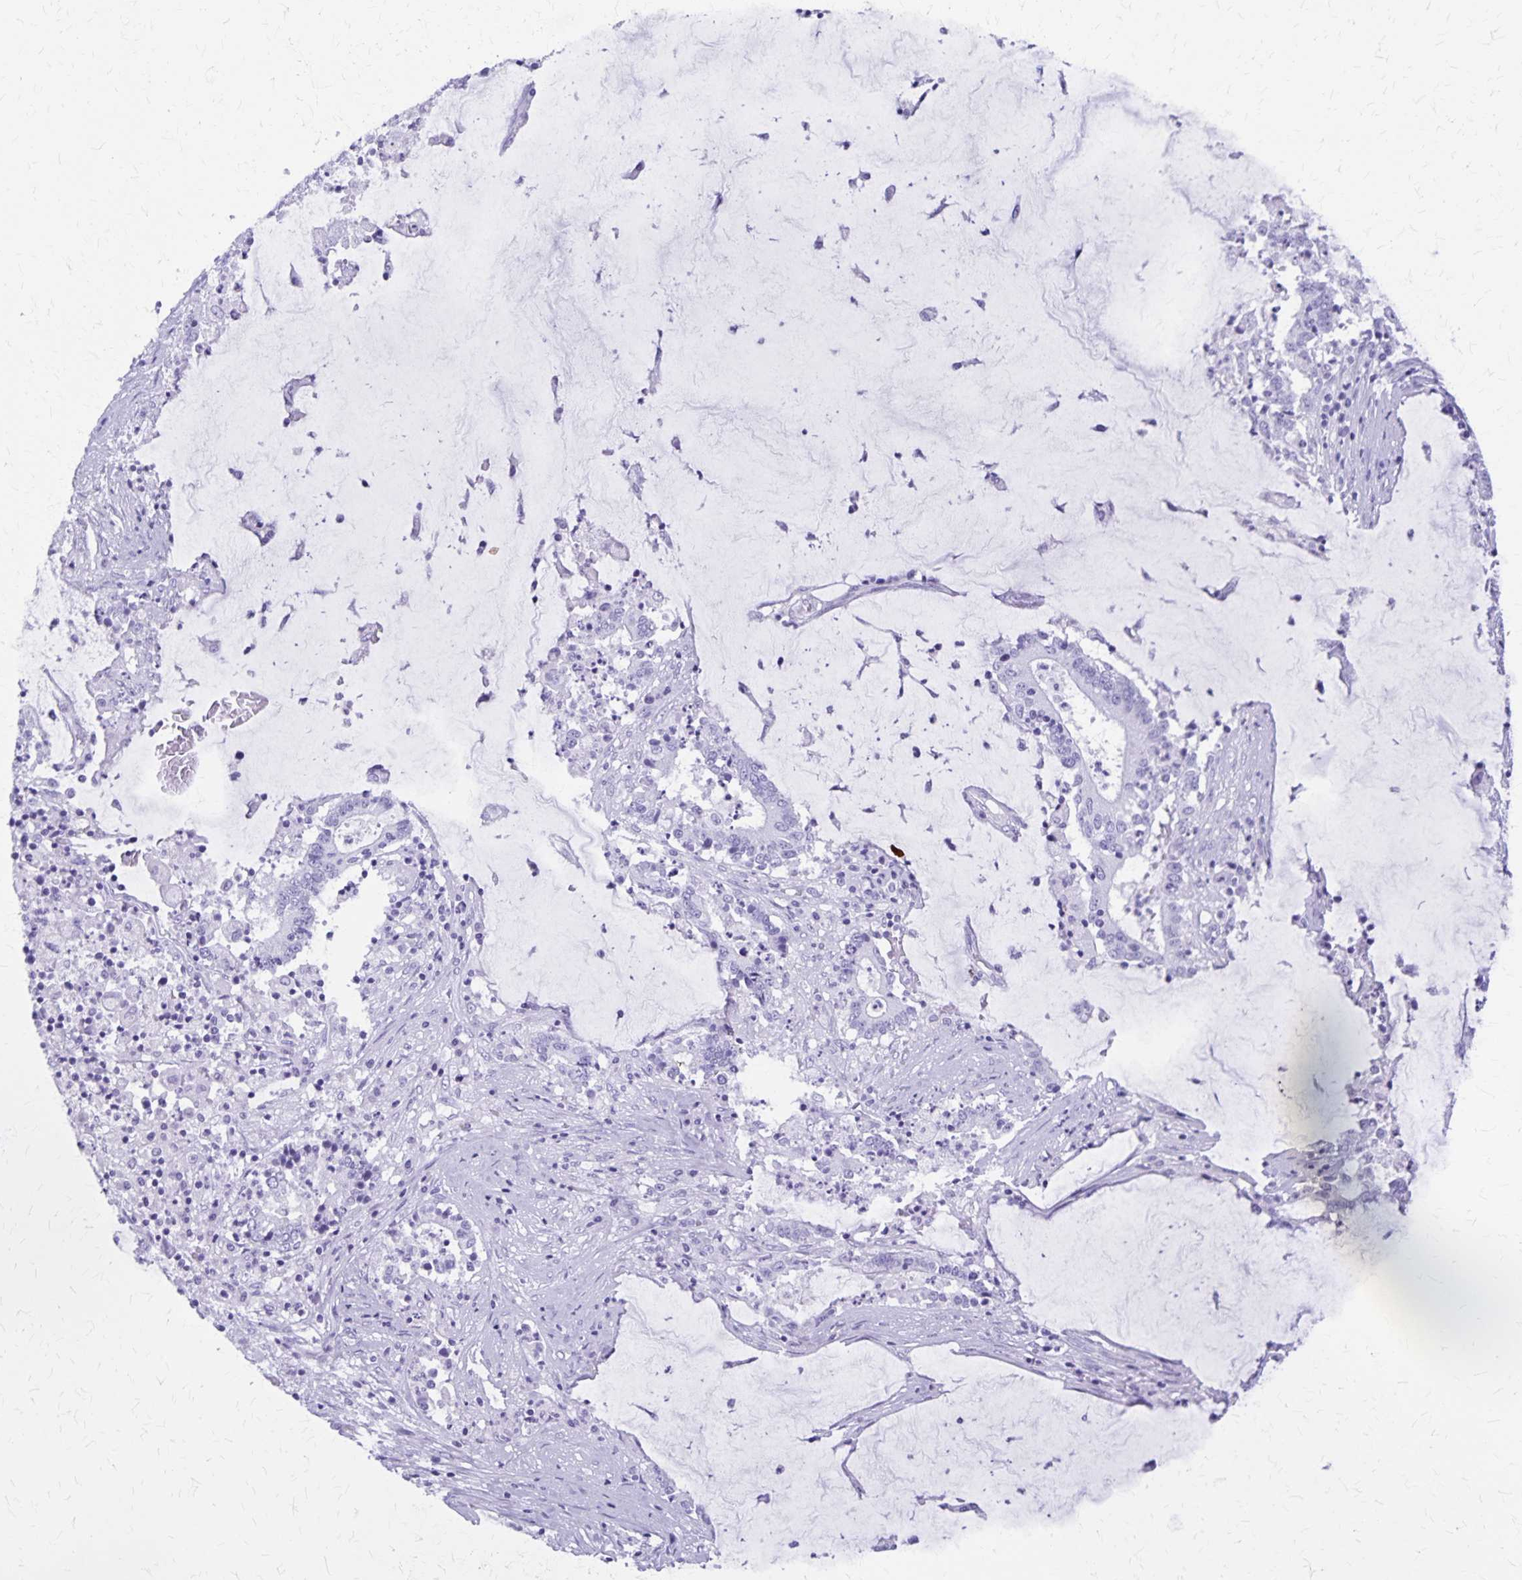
{"staining": {"intensity": "negative", "quantity": "none", "location": "none"}, "tissue": "stomach cancer", "cell_type": "Tumor cells", "image_type": "cancer", "snomed": [{"axis": "morphology", "description": "Adenocarcinoma, NOS"}, {"axis": "topography", "description": "Stomach, upper"}], "caption": "Immunohistochemistry (IHC) of adenocarcinoma (stomach) displays no positivity in tumor cells.", "gene": "DEFA5", "patient": {"sex": "male", "age": 68}}